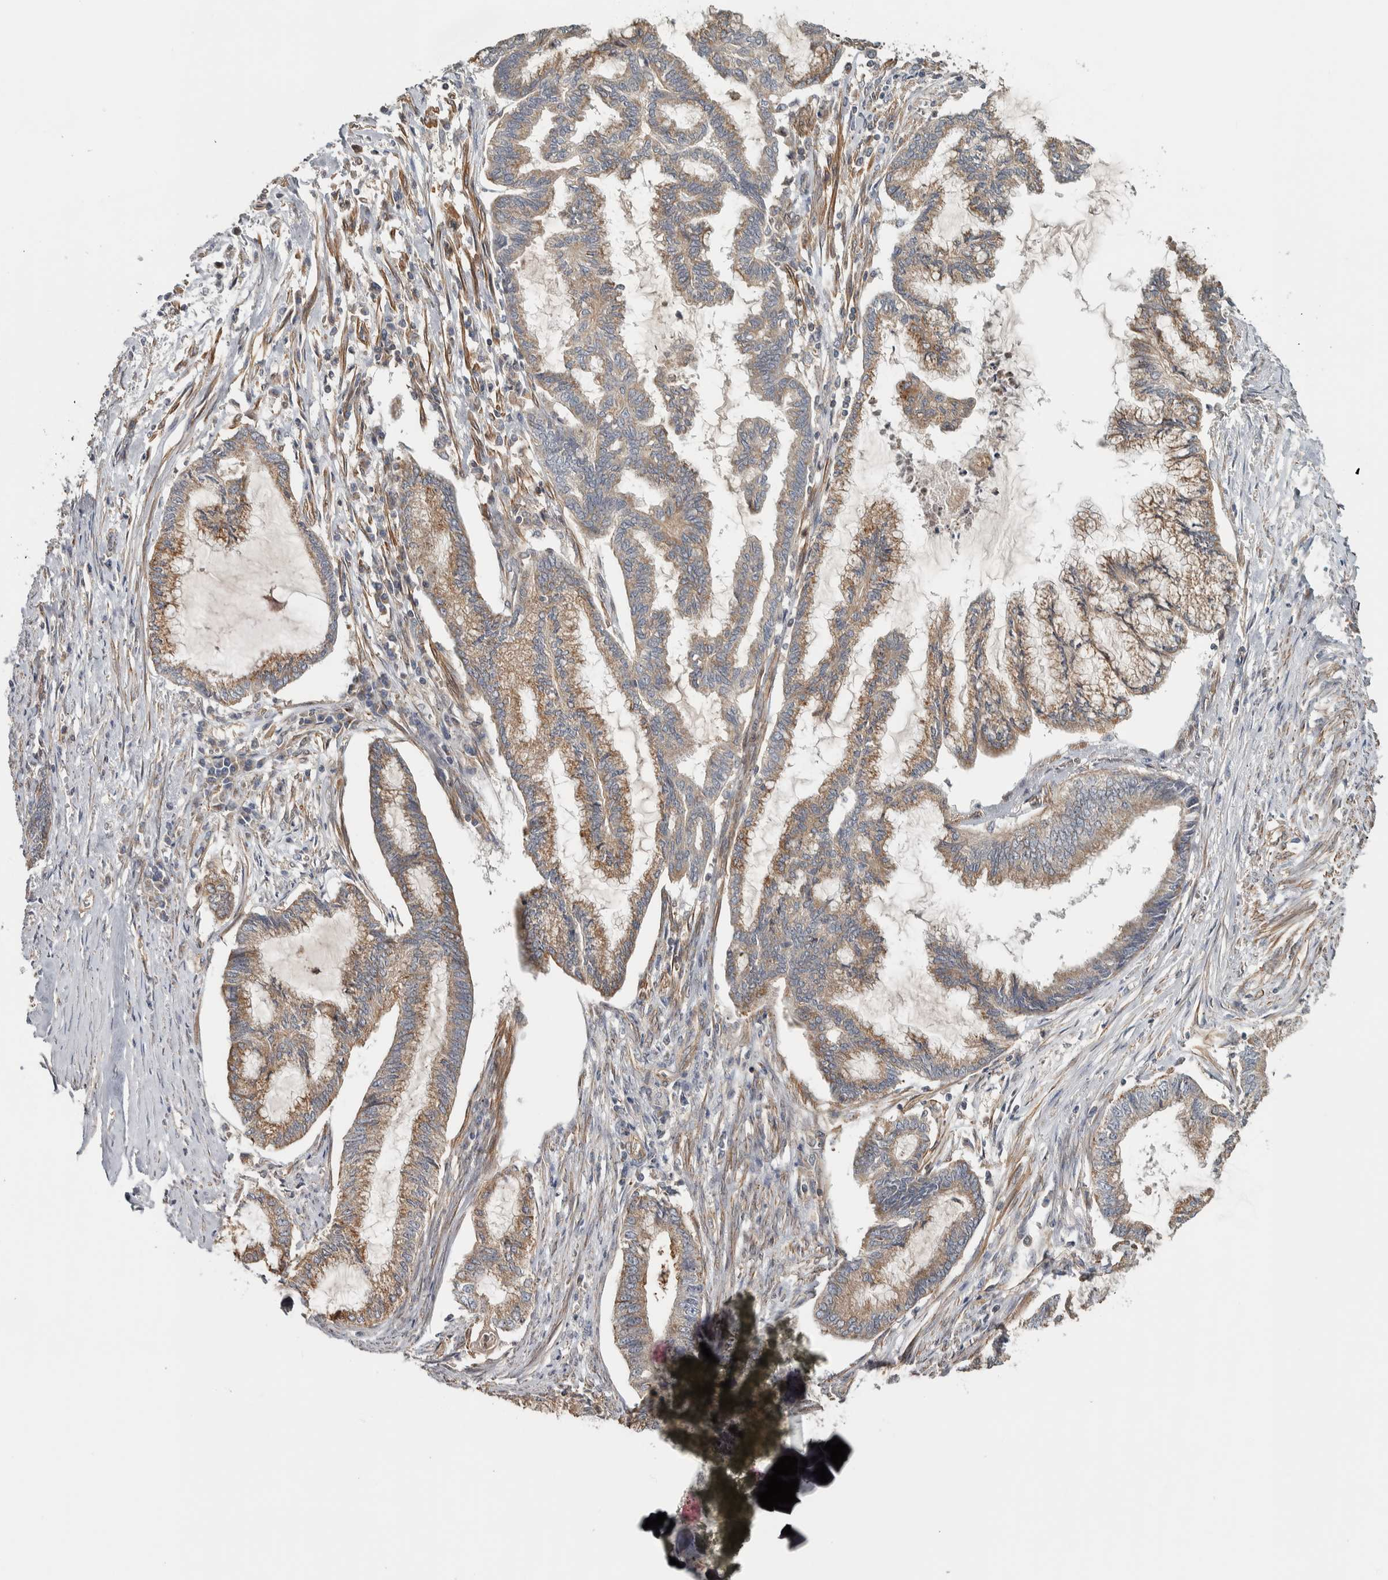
{"staining": {"intensity": "weak", "quantity": "25%-75%", "location": "cytoplasmic/membranous"}, "tissue": "endometrial cancer", "cell_type": "Tumor cells", "image_type": "cancer", "snomed": [{"axis": "morphology", "description": "Adenocarcinoma, NOS"}, {"axis": "topography", "description": "Endometrium"}], "caption": "Protein staining shows weak cytoplasmic/membranous staining in approximately 25%-75% of tumor cells in endometrial cancer.", "gene": "TBC1D31", "patient": {"sex": "female", "age": 86}}